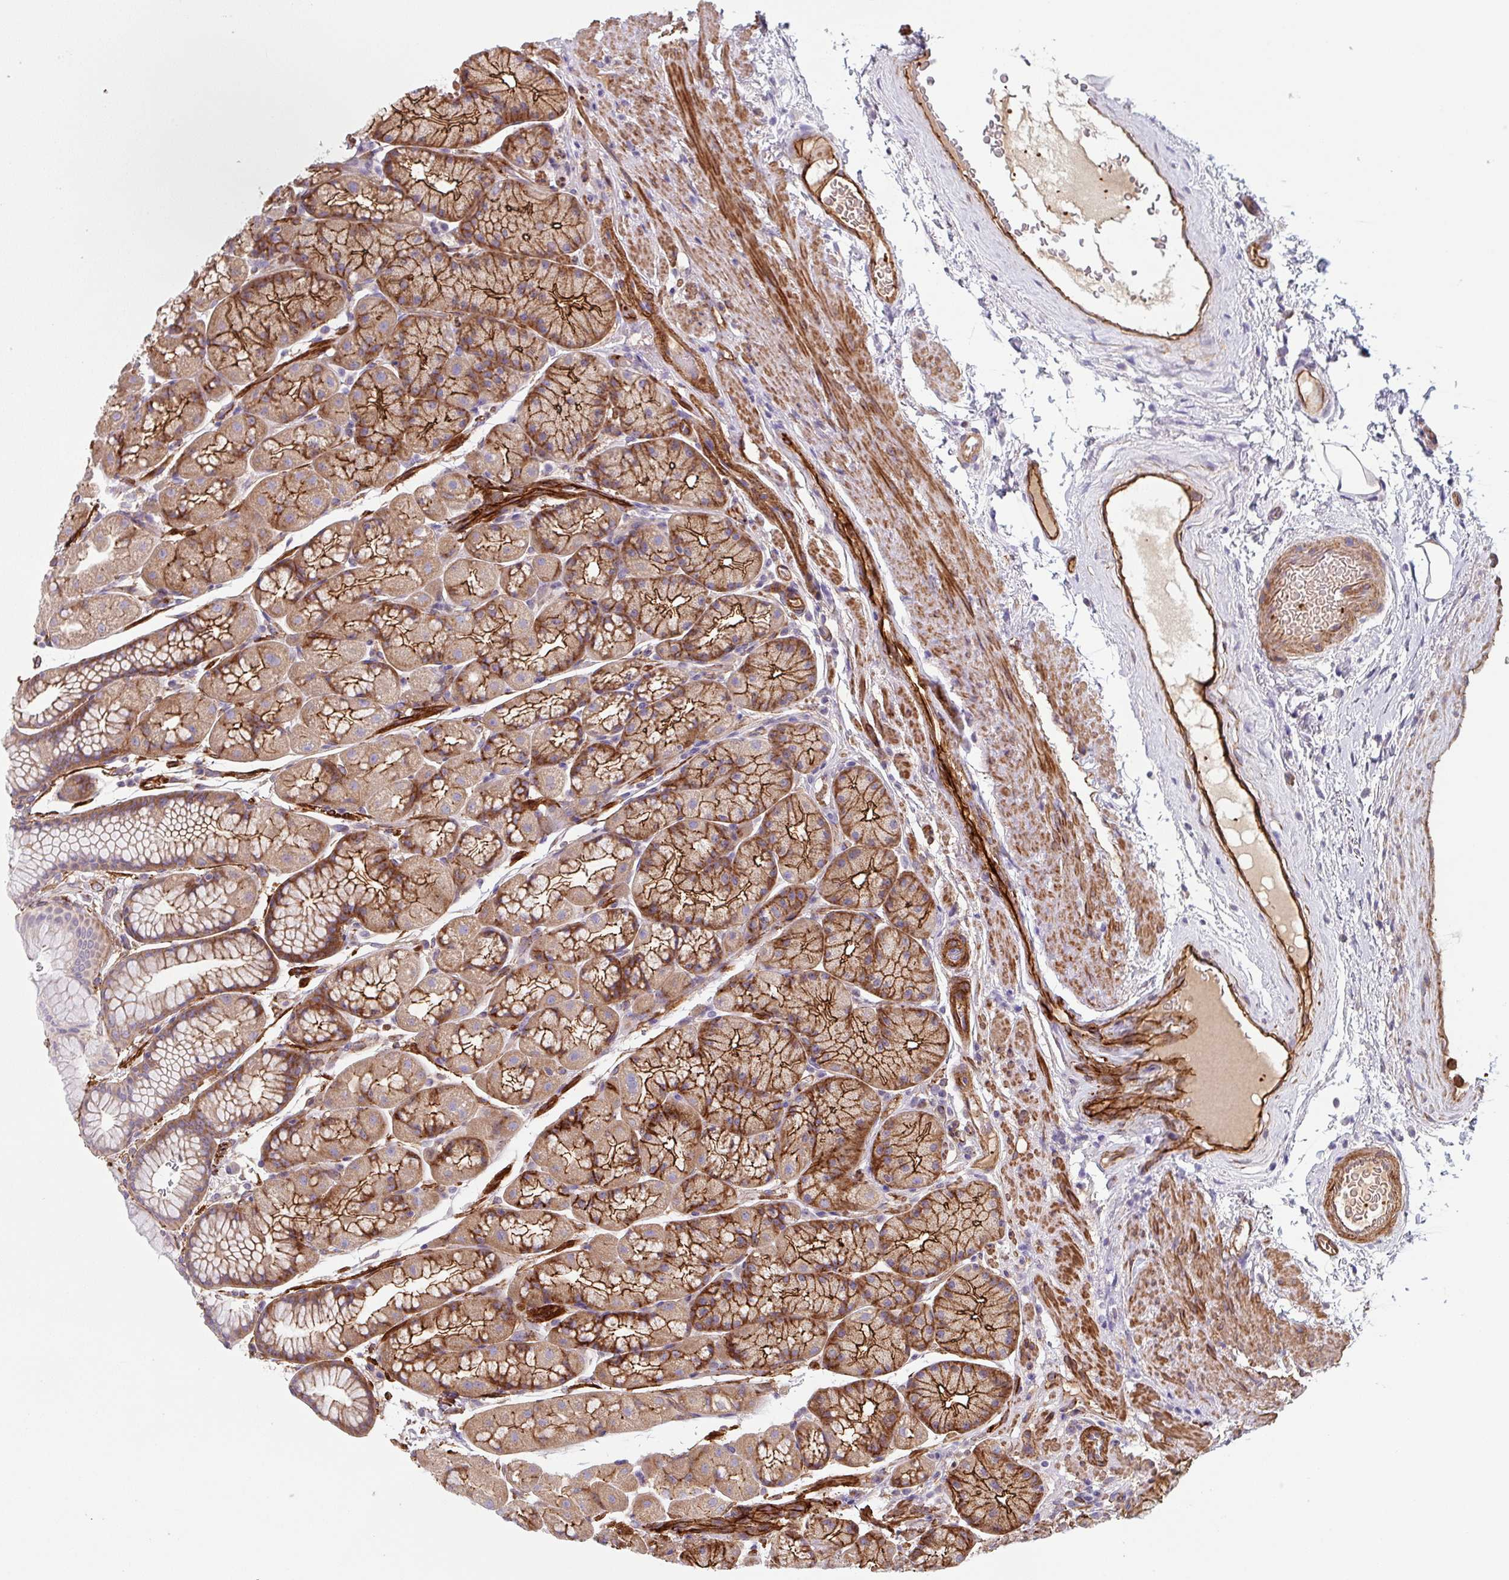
{"staining": {"intensity": "moderate", "quantity": ">75%", "location": "cytoplasmic/membranous"}, "tissue": "stomach", "cell_type": "Glandular cells", "image_type": "normal", "snomed": [{"axis": "morphology", "description": "Normal tissue, NOS"}, {"axis": "topography", "description": "Stomach, lower"}], "caption": "IHC of unremarkable human stomach exhibits medium levels of moderate cytoplasmic/membranous staining in approximately >75% of glandular cells. (IHC, brightfield microscopy, high magnification).", "gene": "DHFR2", "patient": {"sex": "male", "age": 67}}